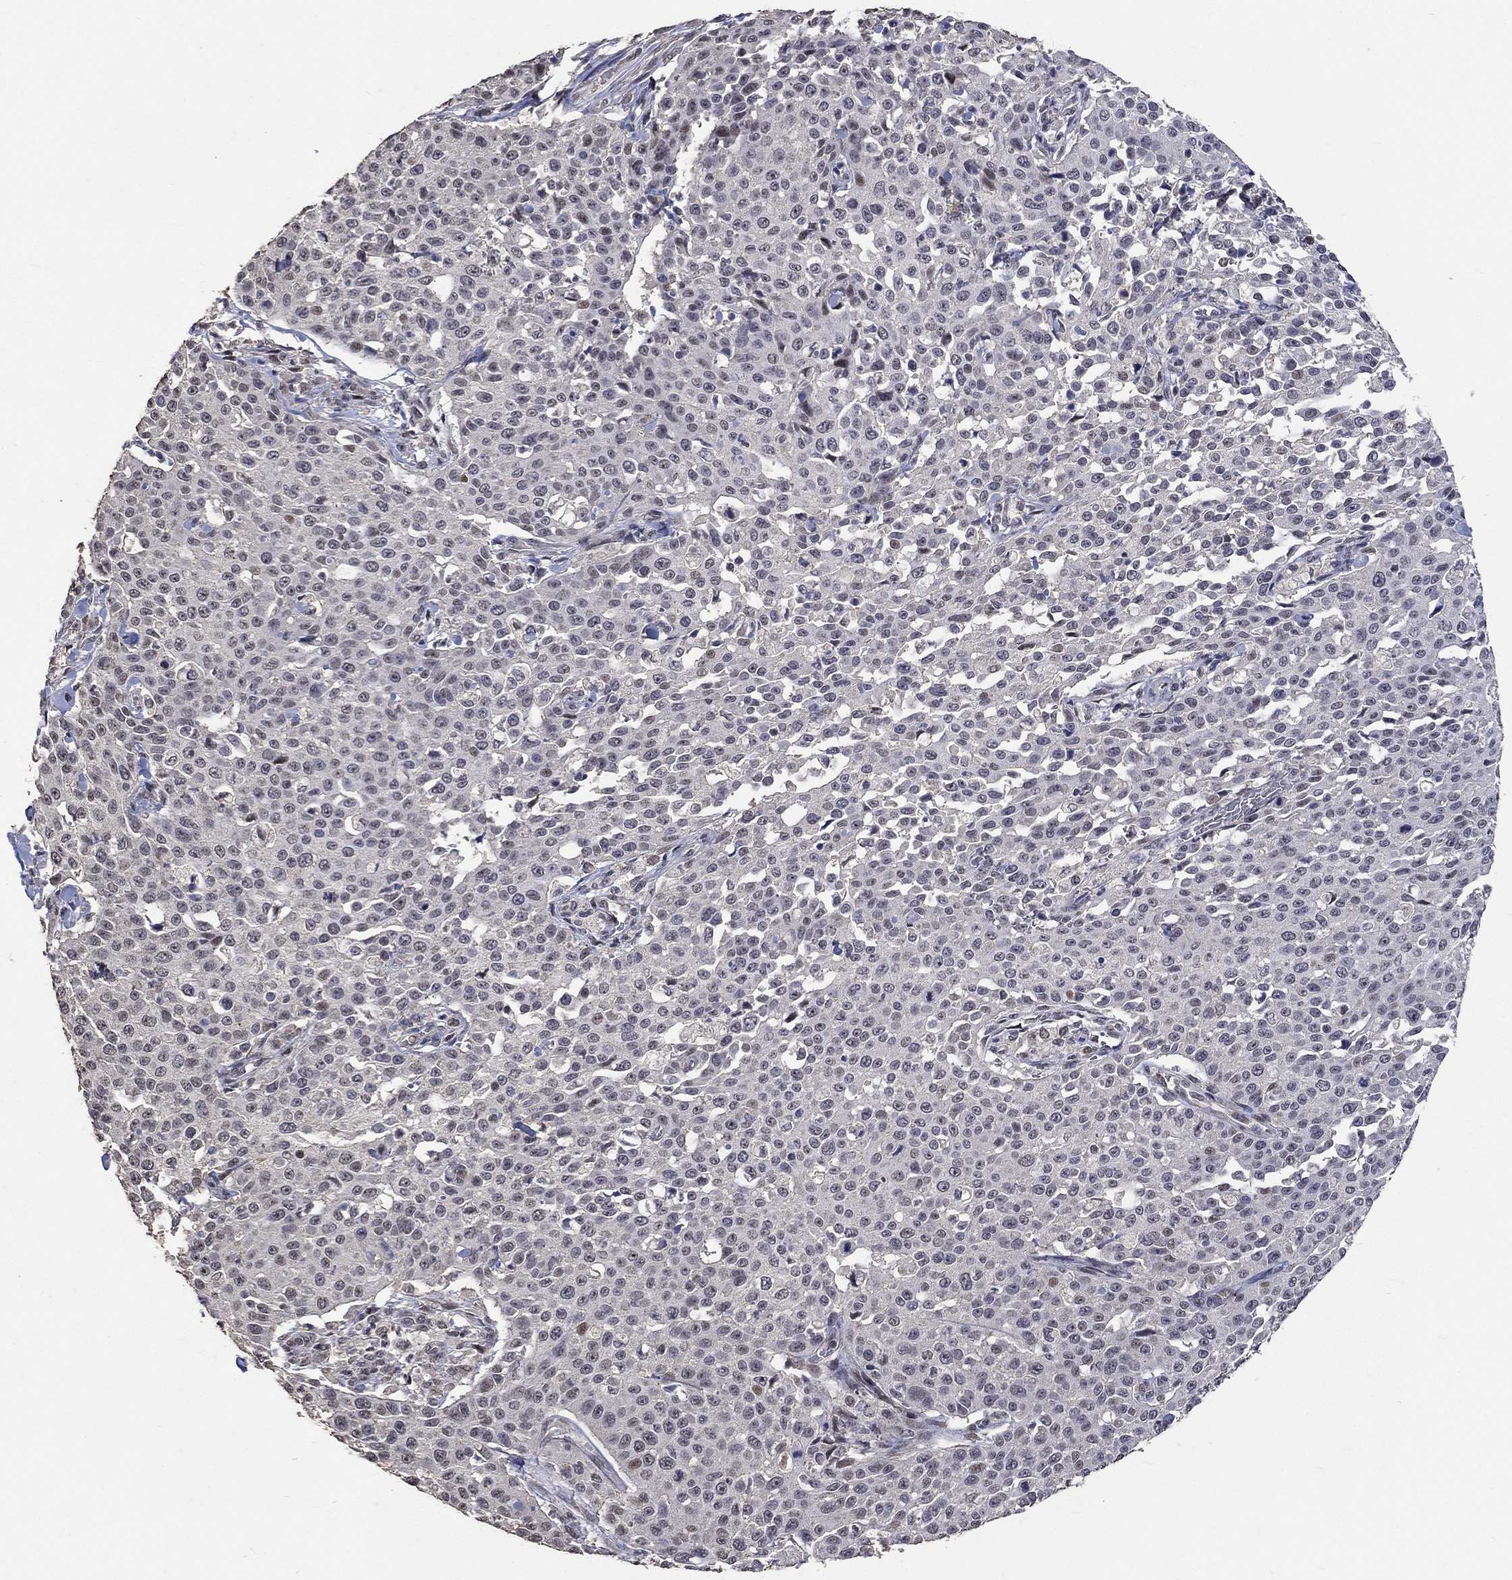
{"staining": {"intensity": "negative", "quantity": "none", "location": "none"}, "tissue": "cervical cancer", "cell_type": "Tumor cells", "image_type": "cancer", "snomed": [{"axis": "morphology", "description": "Squamous cell carcinoma, NOS"}, {"axis": "topography", "description": "Cervix"}], "caption": "There is no significant staining in tumor cells of cervical squamous cell carcinoma.", "gene": "SPATA33", "patient": {"sex": "female", "age": 26}}